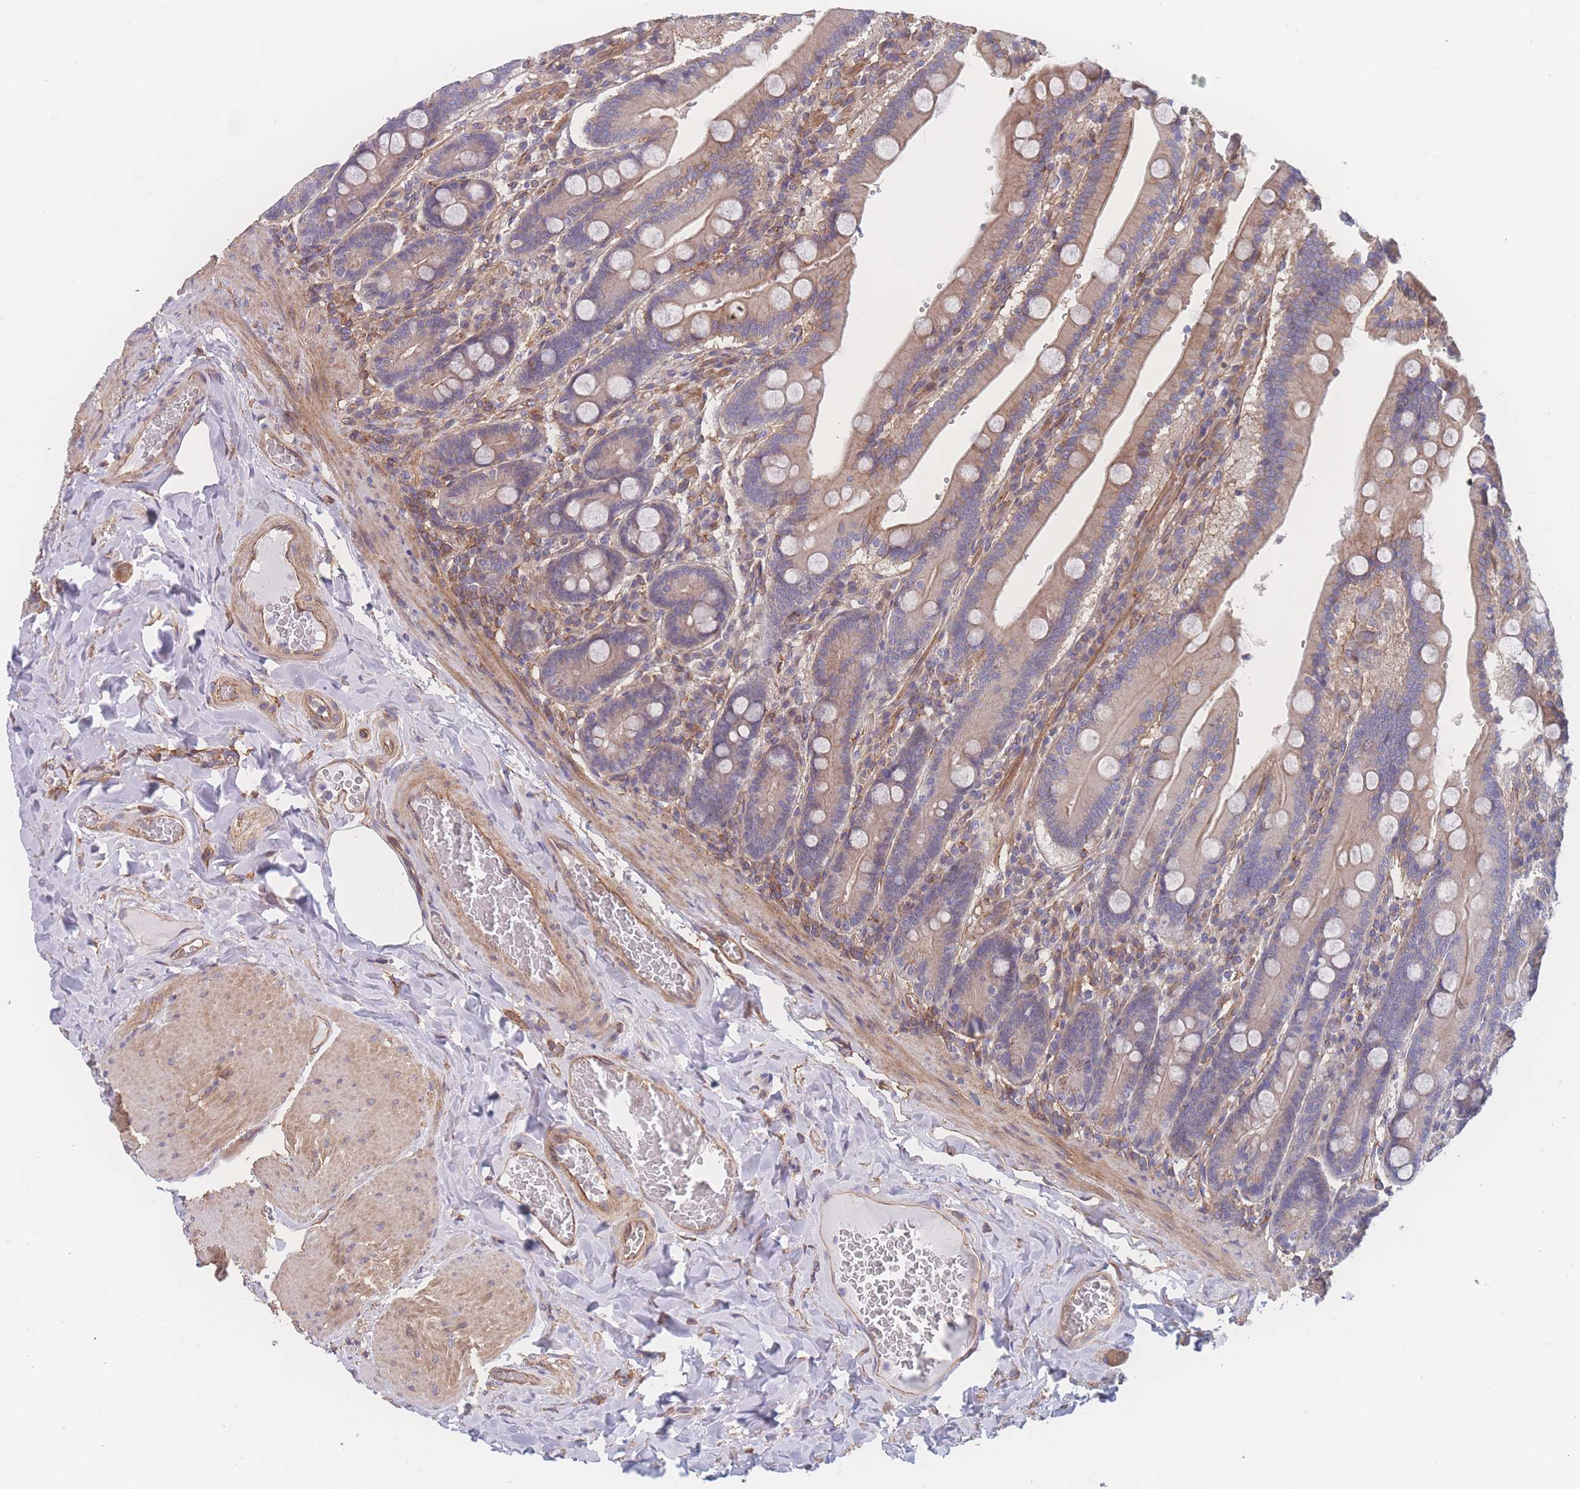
{"staining": {"intensity": "moderate", "quantity": "25%-75%", "location": "cytoplasmic/membranous"}, "tissue": "duodenum", "cell_type": "Glandular cells", "image_type": "normal", "snomed": [{"axis": "morphology", "description": "Normal tissue, NOS"}, {"axis": "topography", "description": "Duodenum"}], "caption": "Duodenum stained with IHC reveals moderate cytoplasmic/membranous expression in about 25%-75% of glandular cells.", "gene": "CFAP97", "patient": {"sex": "female", "age": 62}}